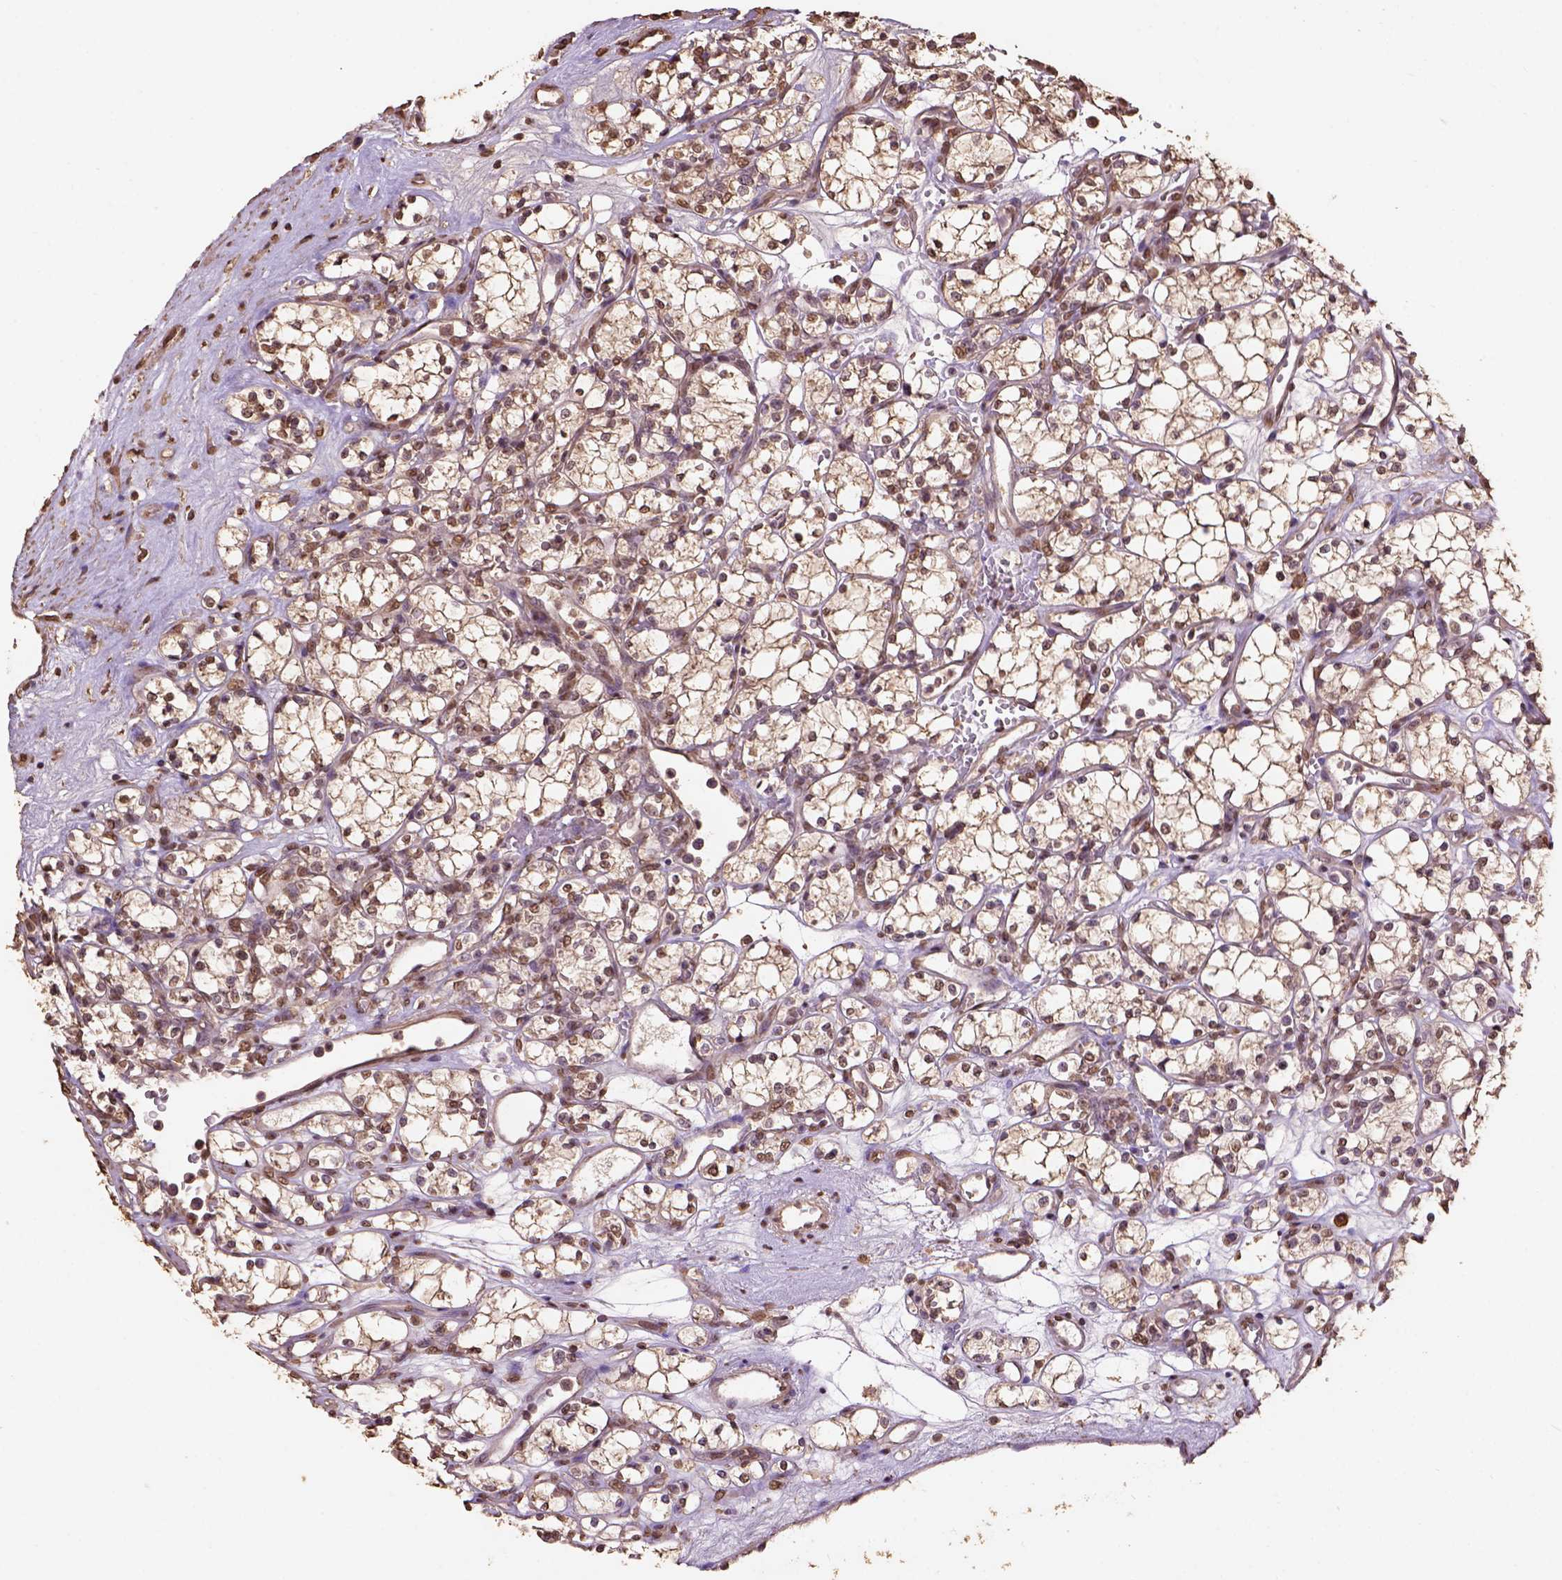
{"staining": {"intensity": "moderate", "quantity": ">75%", "location": "cytoplasmic/membranous,nuclear"}, "tissue": "renal cancer", "cell_type": "Tumor cells", "image_type": "cancer", "snomed": [{"axis": "morphology", "description": "Adenocarcinoma, NOS"}, {"axis": "topography", "description": "Kidney"}], "caption": "The immunohistochemical stain shows moderate cytoplasmic/membranous and nuclear positivity in tumor cells of adenocarcinoma (renal) tissue.", "gene": "CSTF2T", "patient": {"sex": "female", "age": 69}}